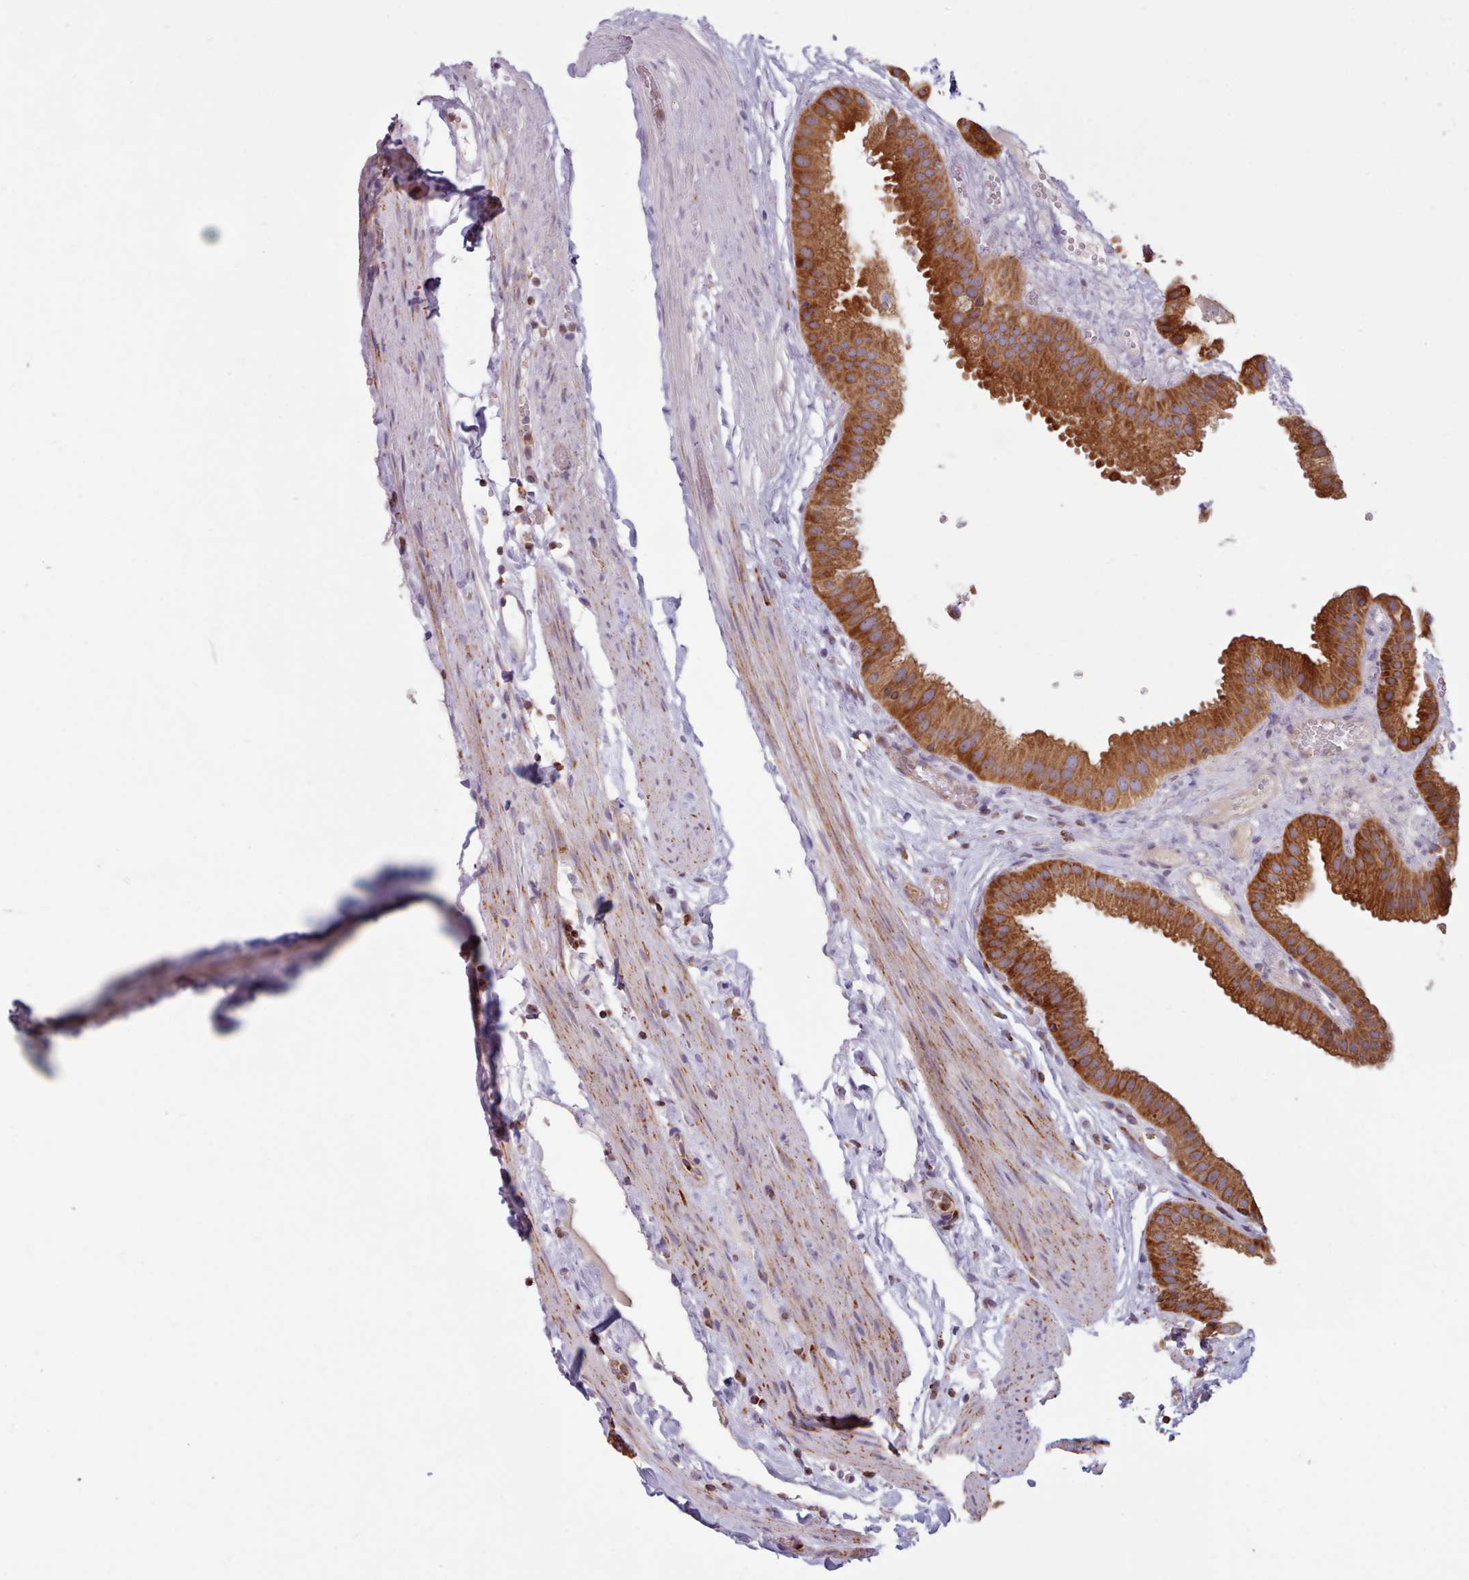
{"staining": {"intensity": "strong", "quantity": ">75%", "location": "cytoplasmic/membranous"}, "tissue": "gallbladder", "cell_type": "Glandular cells", "image_type": "normal", "snomed": [{"axis": "morphology", "description": "Normal tissue, NOS"}, {"axis": "topography", "description": "Gallbladder"}], "caption": "The micrograph reveals immunohistochemical staining of normal gallbladder. There is strong cytoplasmic/membranous expression is identified in approximately >75% of glandular cells. (DAB IHC with brightfield microscopy, high magnification).", "gene": "CRYBG1", "patient": {"sex": "female", "age": 61}}